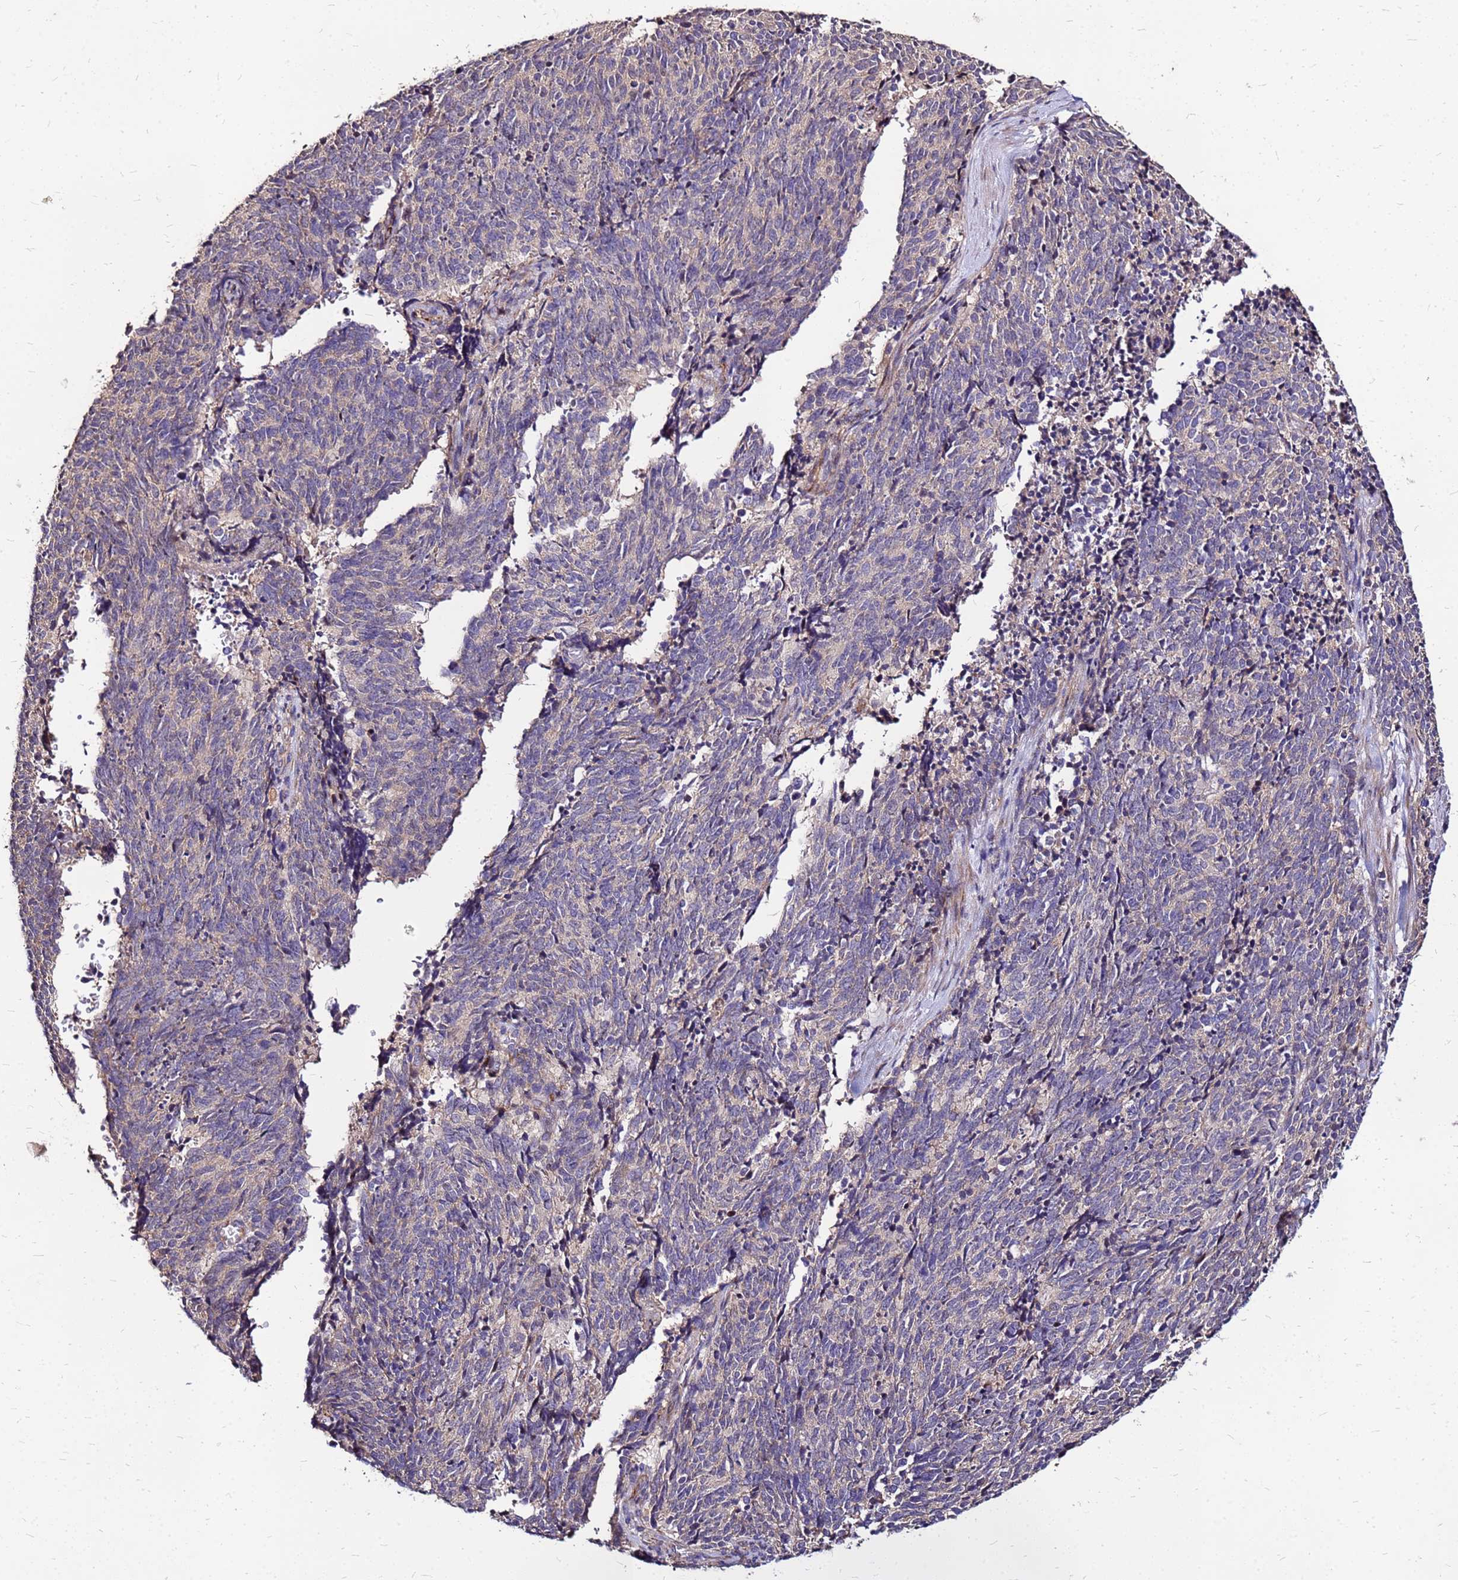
{"staining": {"intensity": "weak", "quantity": "25%-75%", "location": "cytoplasmic/membranous"}, "tissue": "cervical cancer", "cell_type": "Tumor cells", "image_type": "cancer", "snomed": [{"axis": "morphology", "description": "Squamous cell carcinoma, NOS"}, {"axis": "topography", "description": "Cervix"}], "caption": "Immunohistochemical staining of human cervical cancer exhibits weak cytoplasmic/membranous protein expression in approximately 25%-75% of tumor cells.", "gene": "ARHGEF5", "patient": {"sex": "female", "age": 29}}